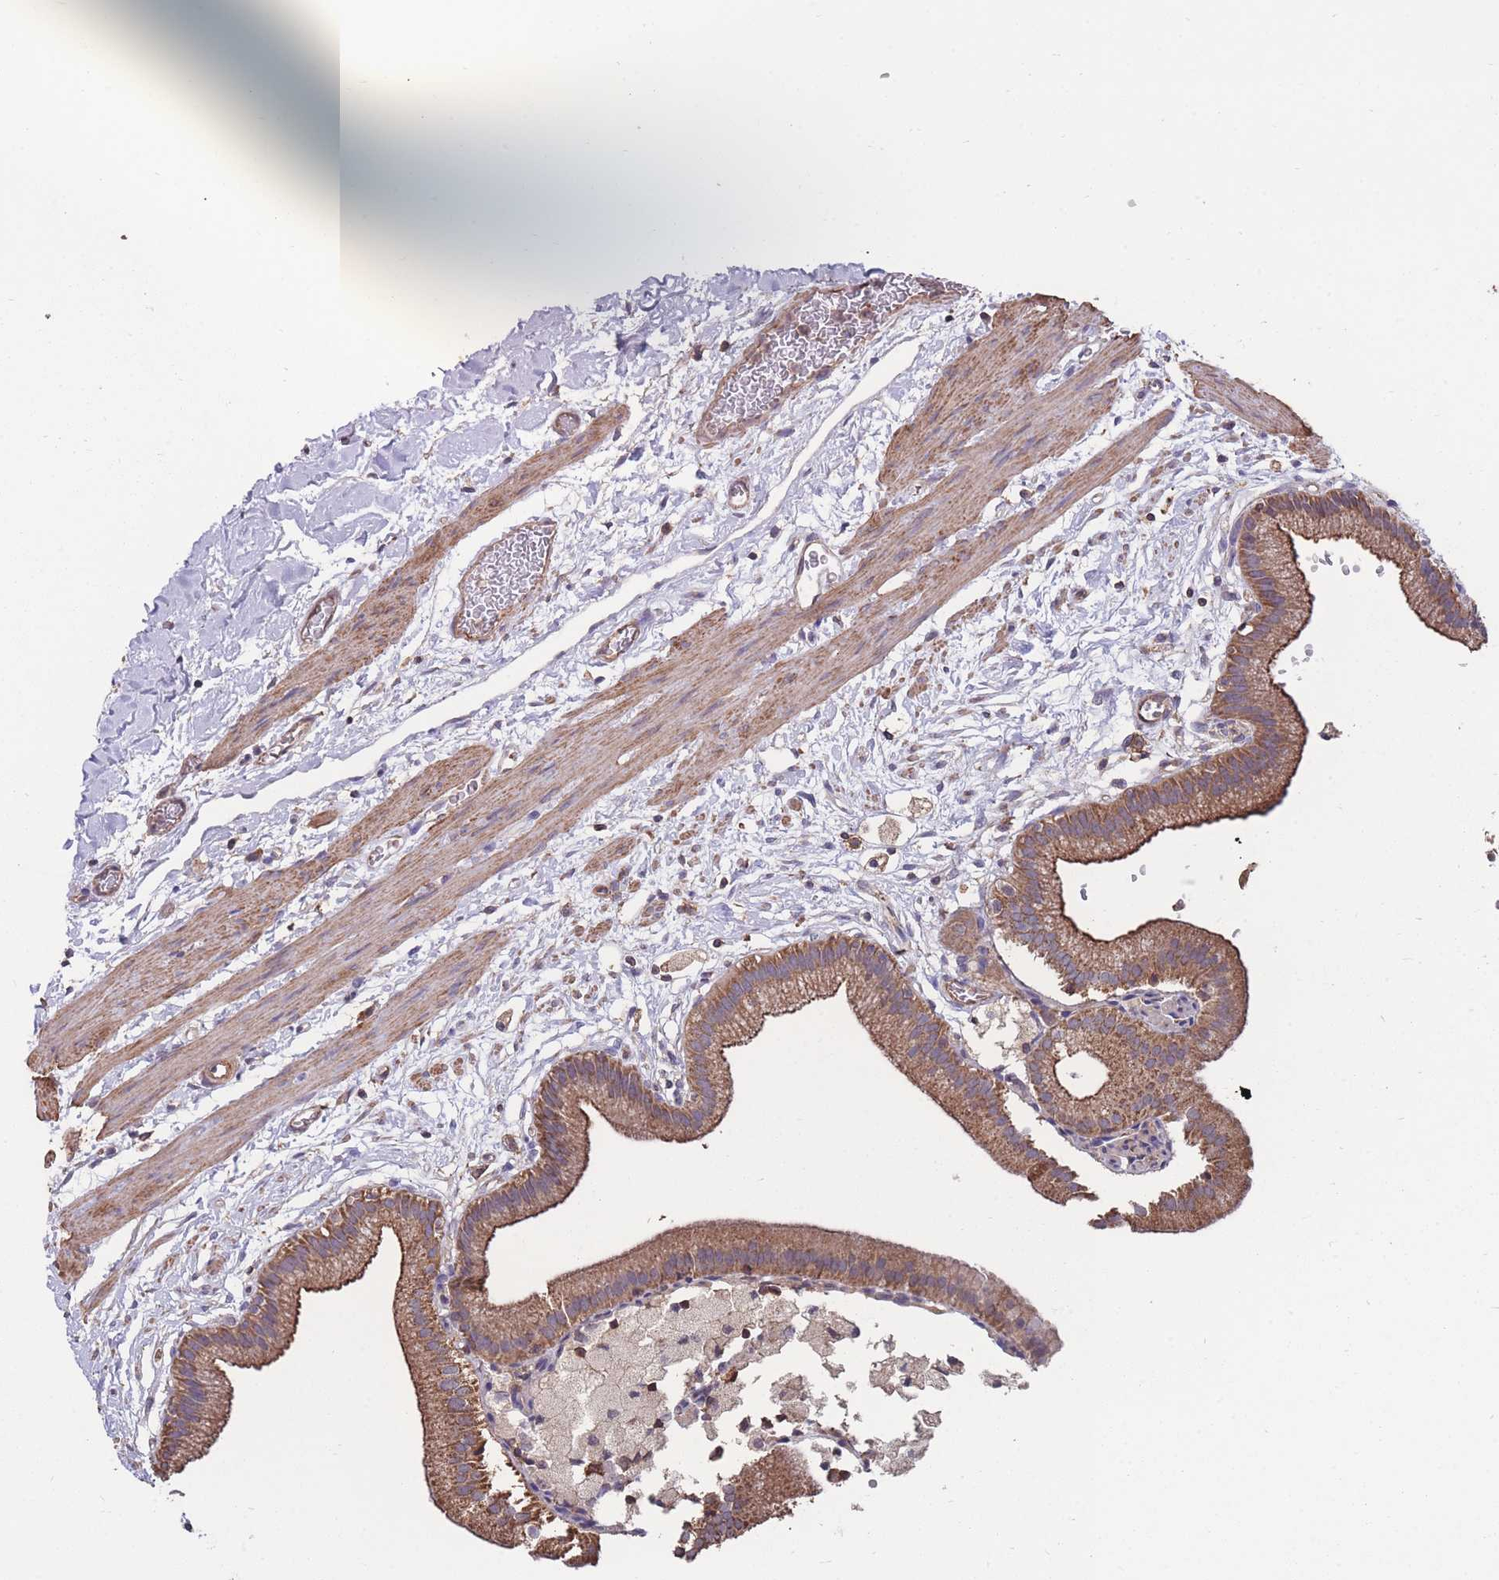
{"staining": {"intensity": "moderate", "quantity": ">75%", "location": "cytoplasmic/membranous"}, "tissue": "gallbladder", "cell_type": "Glandular cells", "image_type": "normal", "snomed": [{"axis": "morphology", "description": "Normal tissue, NOS"}, {"axis": "topography", "description": "Gallbladder"}], "caption": "Gallbladder stained for a protein reveals moderate cytoplasmic/membranous positivity in glandular cells. (Stains: DAB (3,3'-diaminobenzidine) in brown, nuclei in blue, Microscopy: brightfield microscopy at high magnification).", "gene": "NUDT21", "patient": {"sex": "male", "age": 55}}